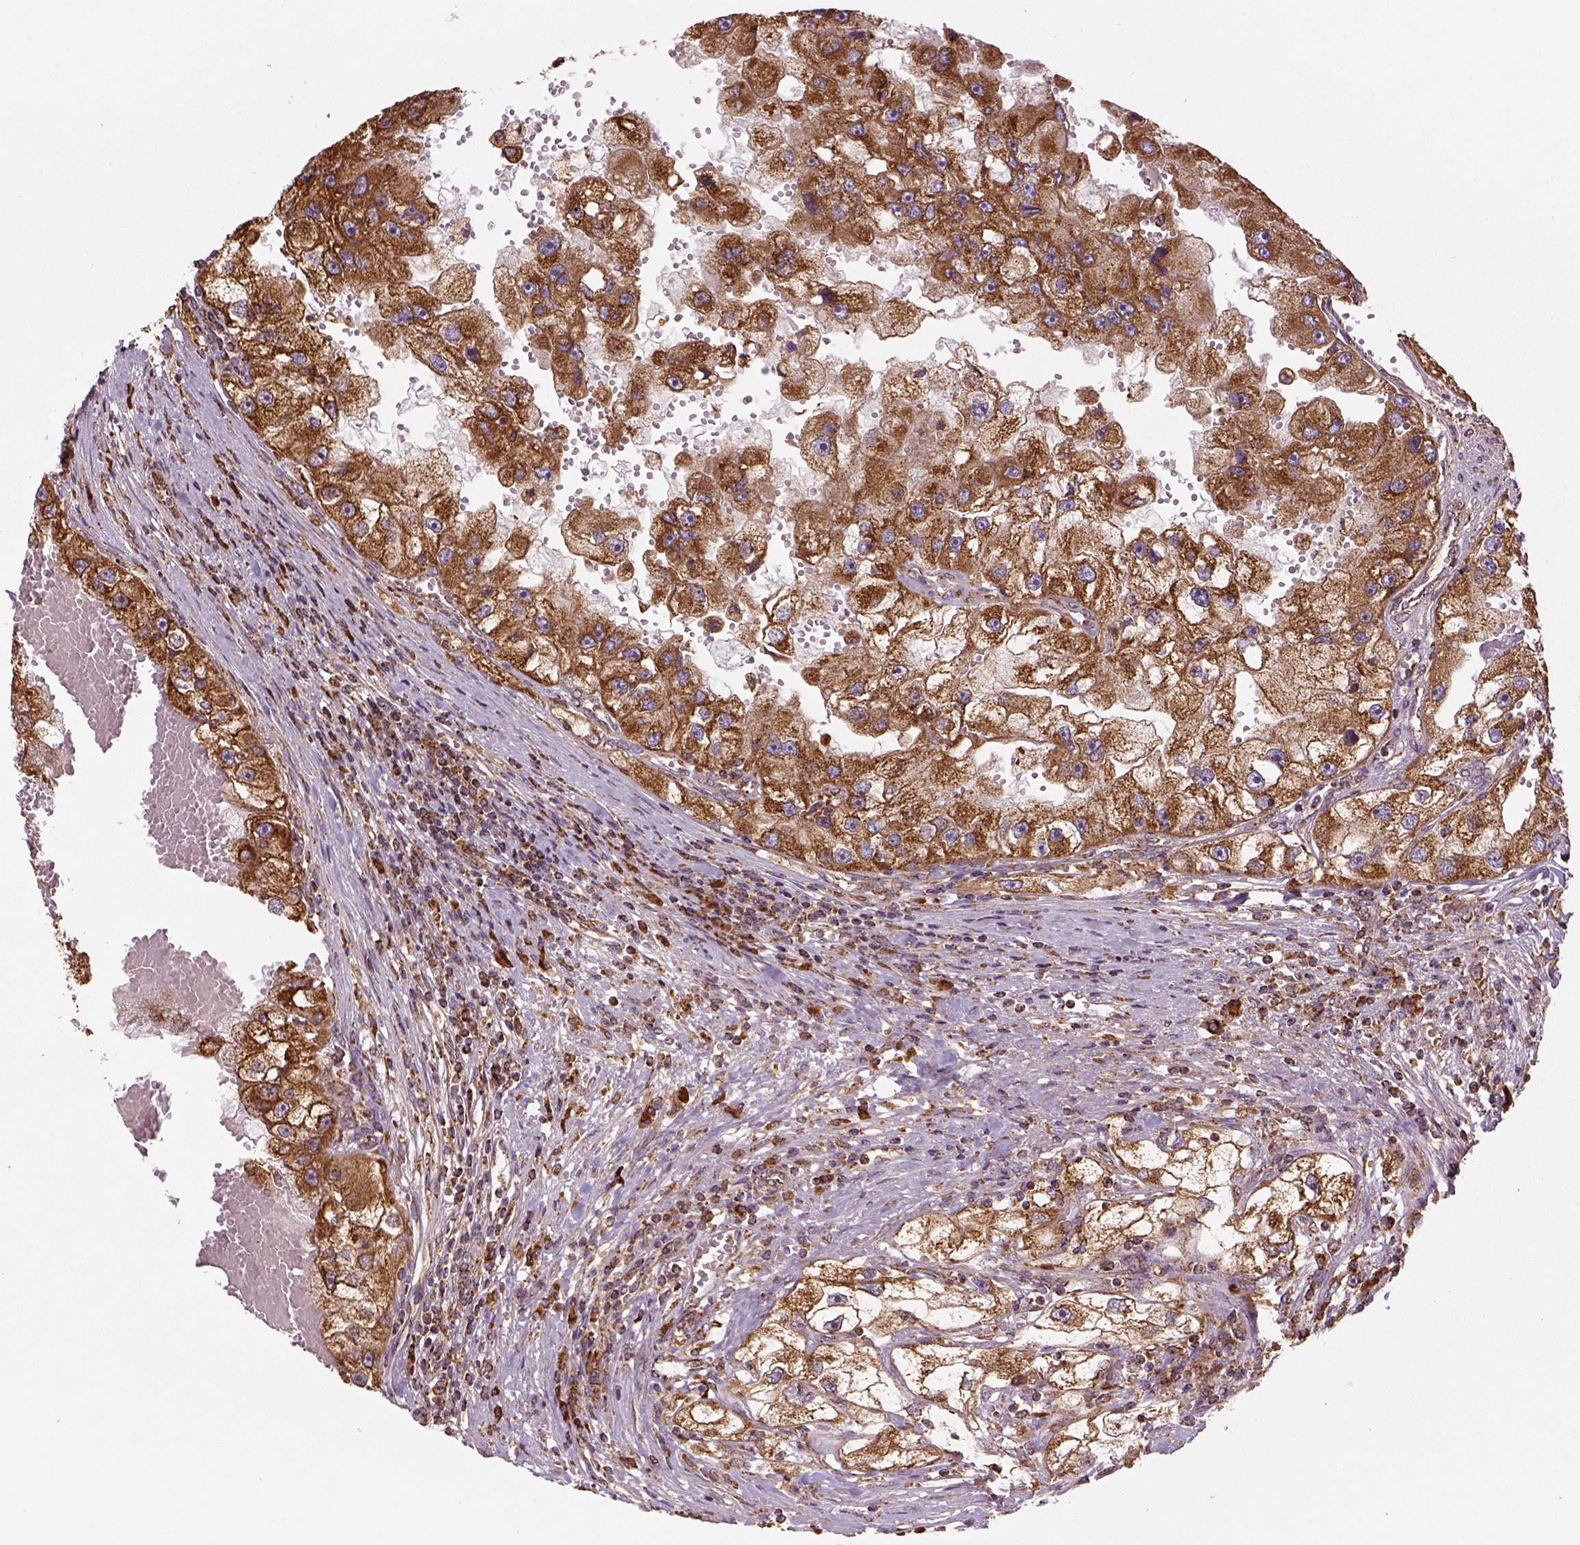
{"staining": {"intensity": "moderate", "quantity": ">75%", "location": "cytoplasmic/membranous"}, "tissue": "renal cancer", "cell_type": "Tumor cells", "image_type": "cancer", "snomed": [{"axis": "morphology", "description": "Adenocarcinoma, NOS"}, {"axis": "topography", "description": "Kidney"}], "caption": "IHC photomicrograph of neoplastic tissue: renal cancer stained using immunohistochemistry (IHC) displays medium levels of moderate protein expression localized specifically in the cytoplasmic/membranous of tumor cells, appearing as a cytoplasmic/membranous brown color.", "gene": "MAPK8IP3", "patient": {"sex": "male", "age": 63}}